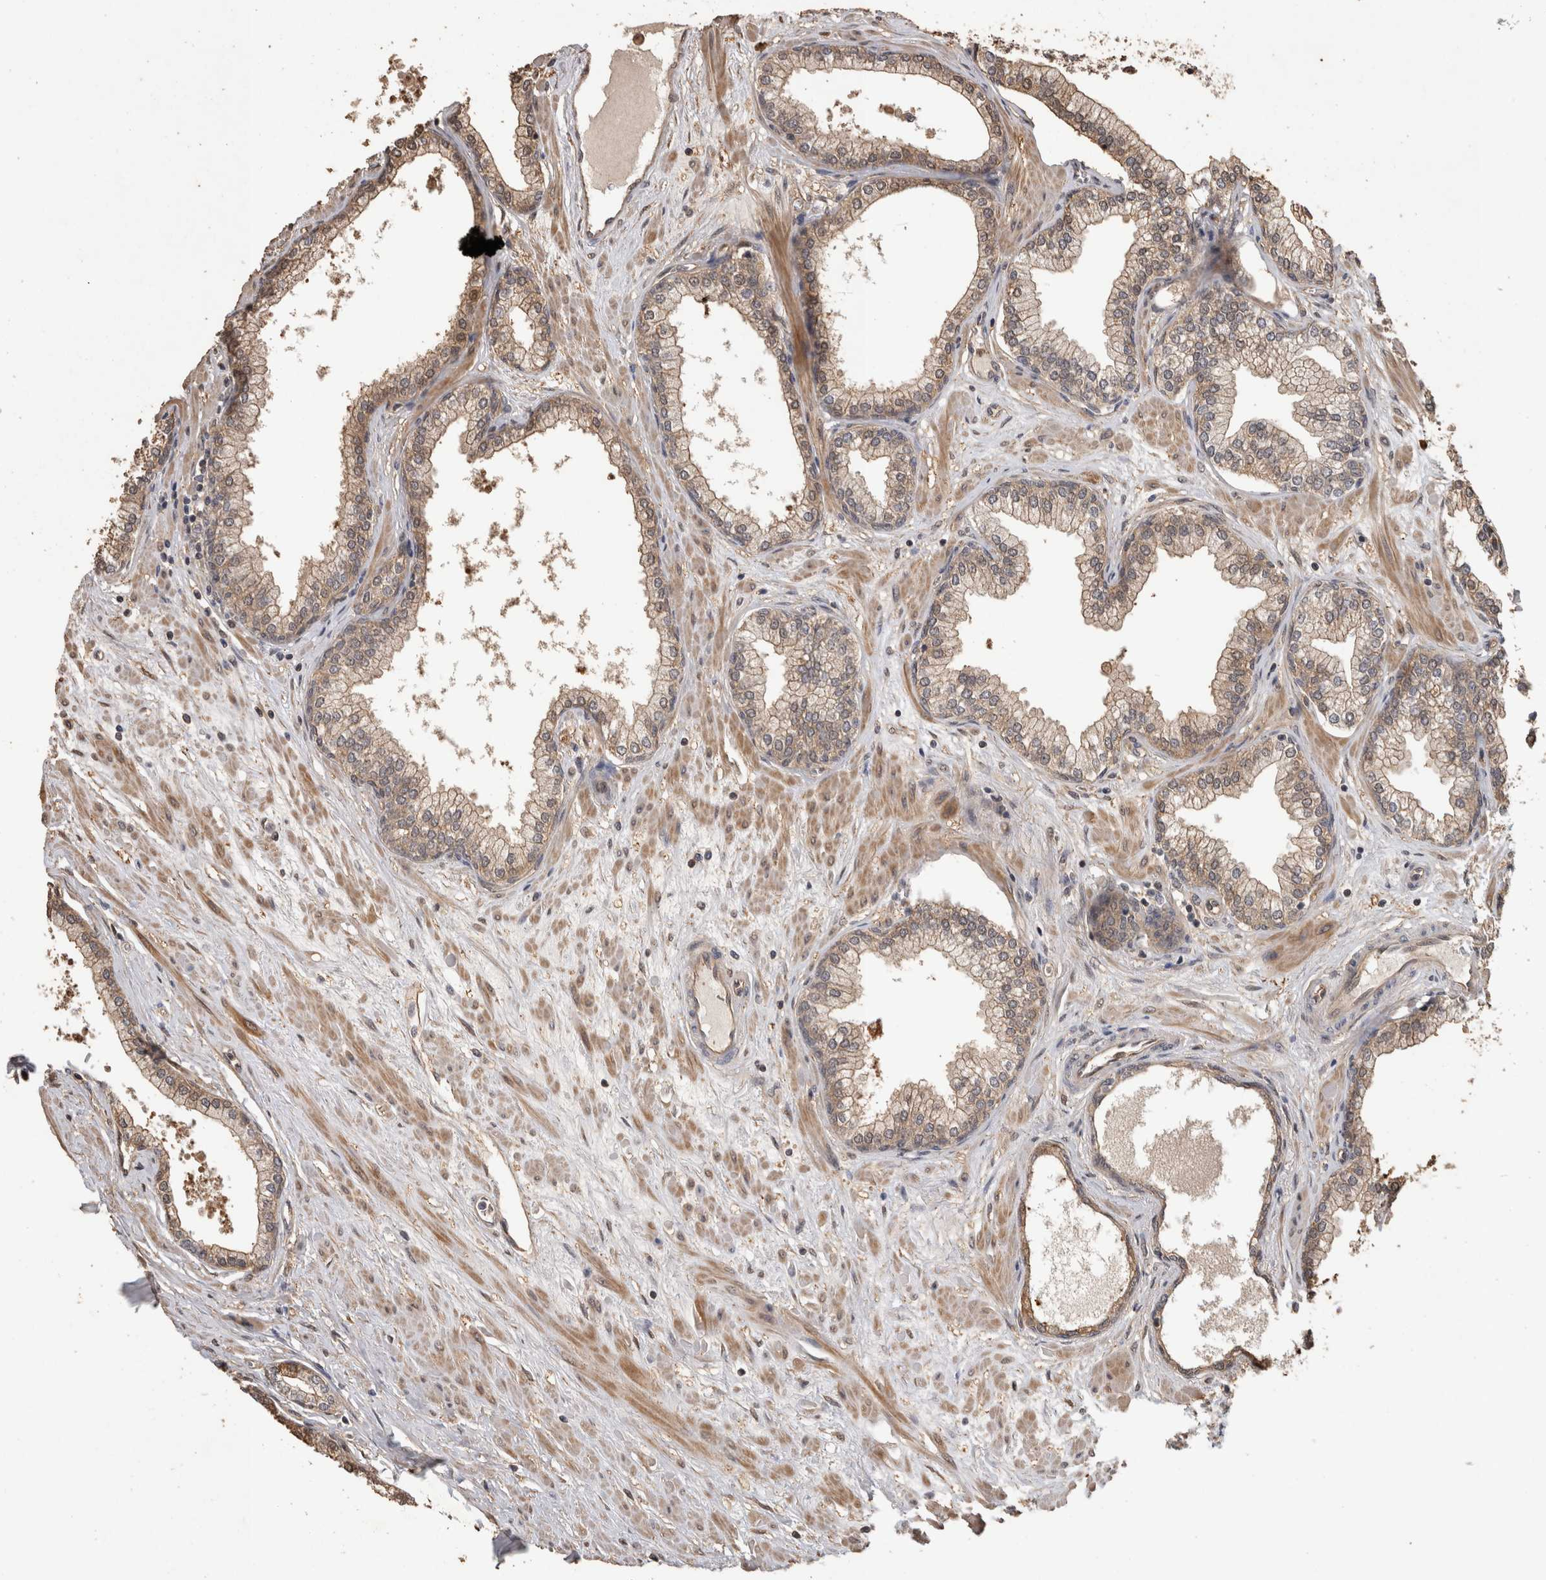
{"staining": {"intensity": "weak", "quantity": ">75%", "location": "cytoplasmic/membranous"}, "tissue": "prostate", "cell_type": "Glandular cells", "image_type": "normal", "snomed": [{"axis": "morphology", "description": "Normal tissue, NOS"}, {"axis": "morphology", "description": "Urothelial carcinoma, Low grade"}, {"axis": "topography", "description": "Urinary bladder"}, {"axis": "topography", "description": "Prostate"}], "caption": "Protein expression analysis of normal human prostate reveals weak cytoplasmic/membranous expression in about >75% of glandular cells. The staining was performed using DAB (3,3'-diaminobenzidine) to visualize the protein expression in brown, while the nuclei were stained in blue with hematoxylin (Magnification: 20x).", "gene": "RHPN1", "patient": {"sex": "male", "age": 60}}